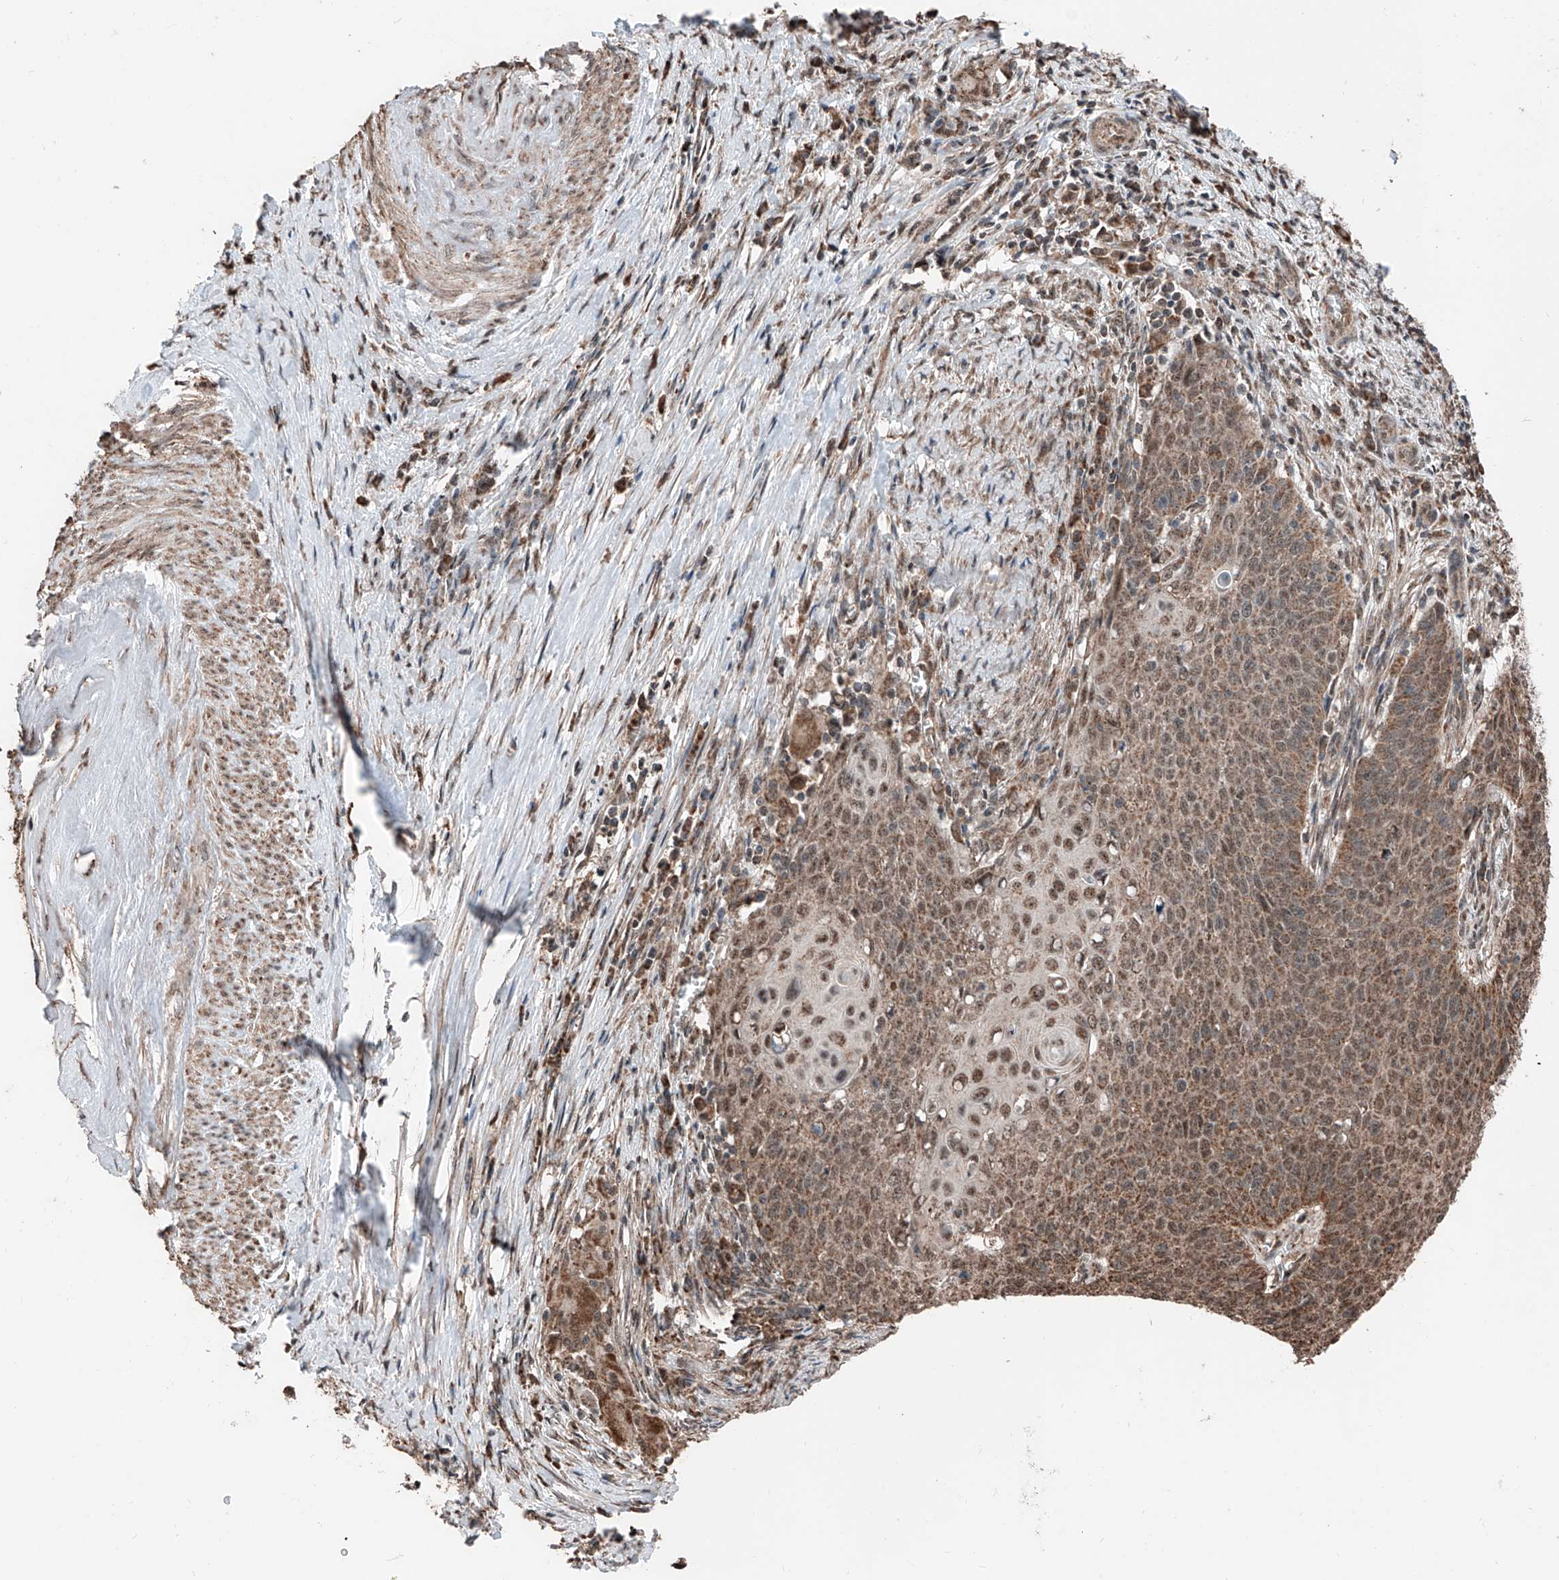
{"staining": {"intensity": "moderate", "quantity": ">75%", "location": "cytoplasmic/membranous,nuclear"}, "tissue": "cervical cancer", "cell_type": "Tumor cells", "image_type": "cancer", "snomed": [{"axis": "morphology", "description": "Squamous cell carcinoma, NOS"}, {"axis": "topography", "description": "Cervix"}], "caption": "Squamous cell carcinoma (cervical) stained with DAB immunohistochemistry displays medium levels of moderate cytoplasmic/membranous and nuclear staining in approximately >75% of tumor cells.", "gene": "ZNF445", "patient": {"sex": "female", "age": 39}}